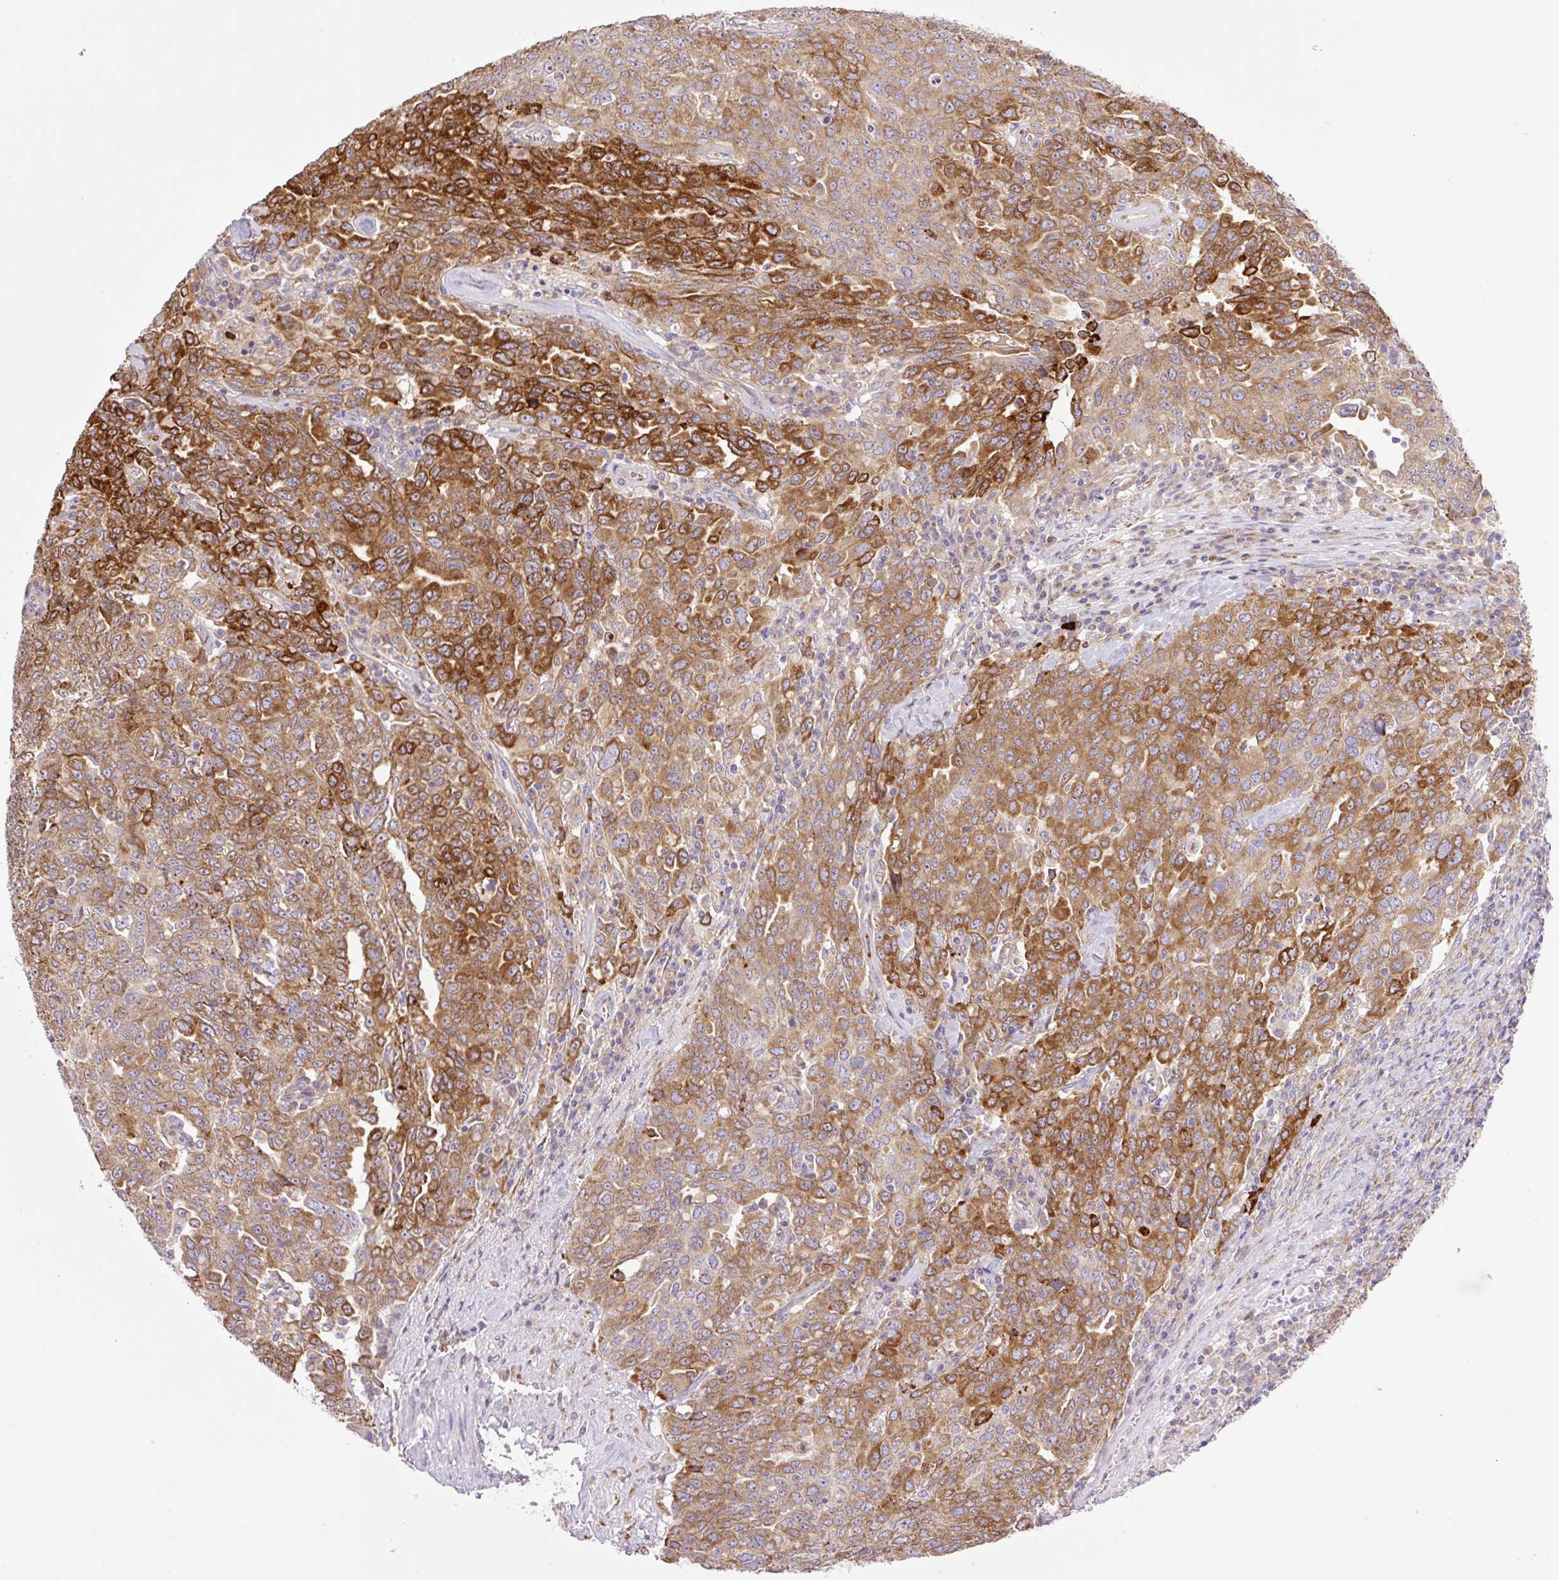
{"staining": {"intensity": "strong", "quantity": ">75%", "location": "cytoplasmic/membranous"}, "tissue": "ovarian cancer", "cell_type": "Tumor cells", "image_type": "cancer", "snomed": [{"axis": "morphology", "description": "Carcinoma, endometroid"}, {"axis": "topography", "description": "Ovary"}], "caption": "Strong cytoplasmic/membranous staining is seen in approximately >75% of tumor cells in ovarian cancer. The staining is performed using DAB brown chromogen to label protein expression. The nuclei are counter-stained blue using hematoxylin.", "gene": "POFUT1", "patient": {"sex": "female", "age": 62}}